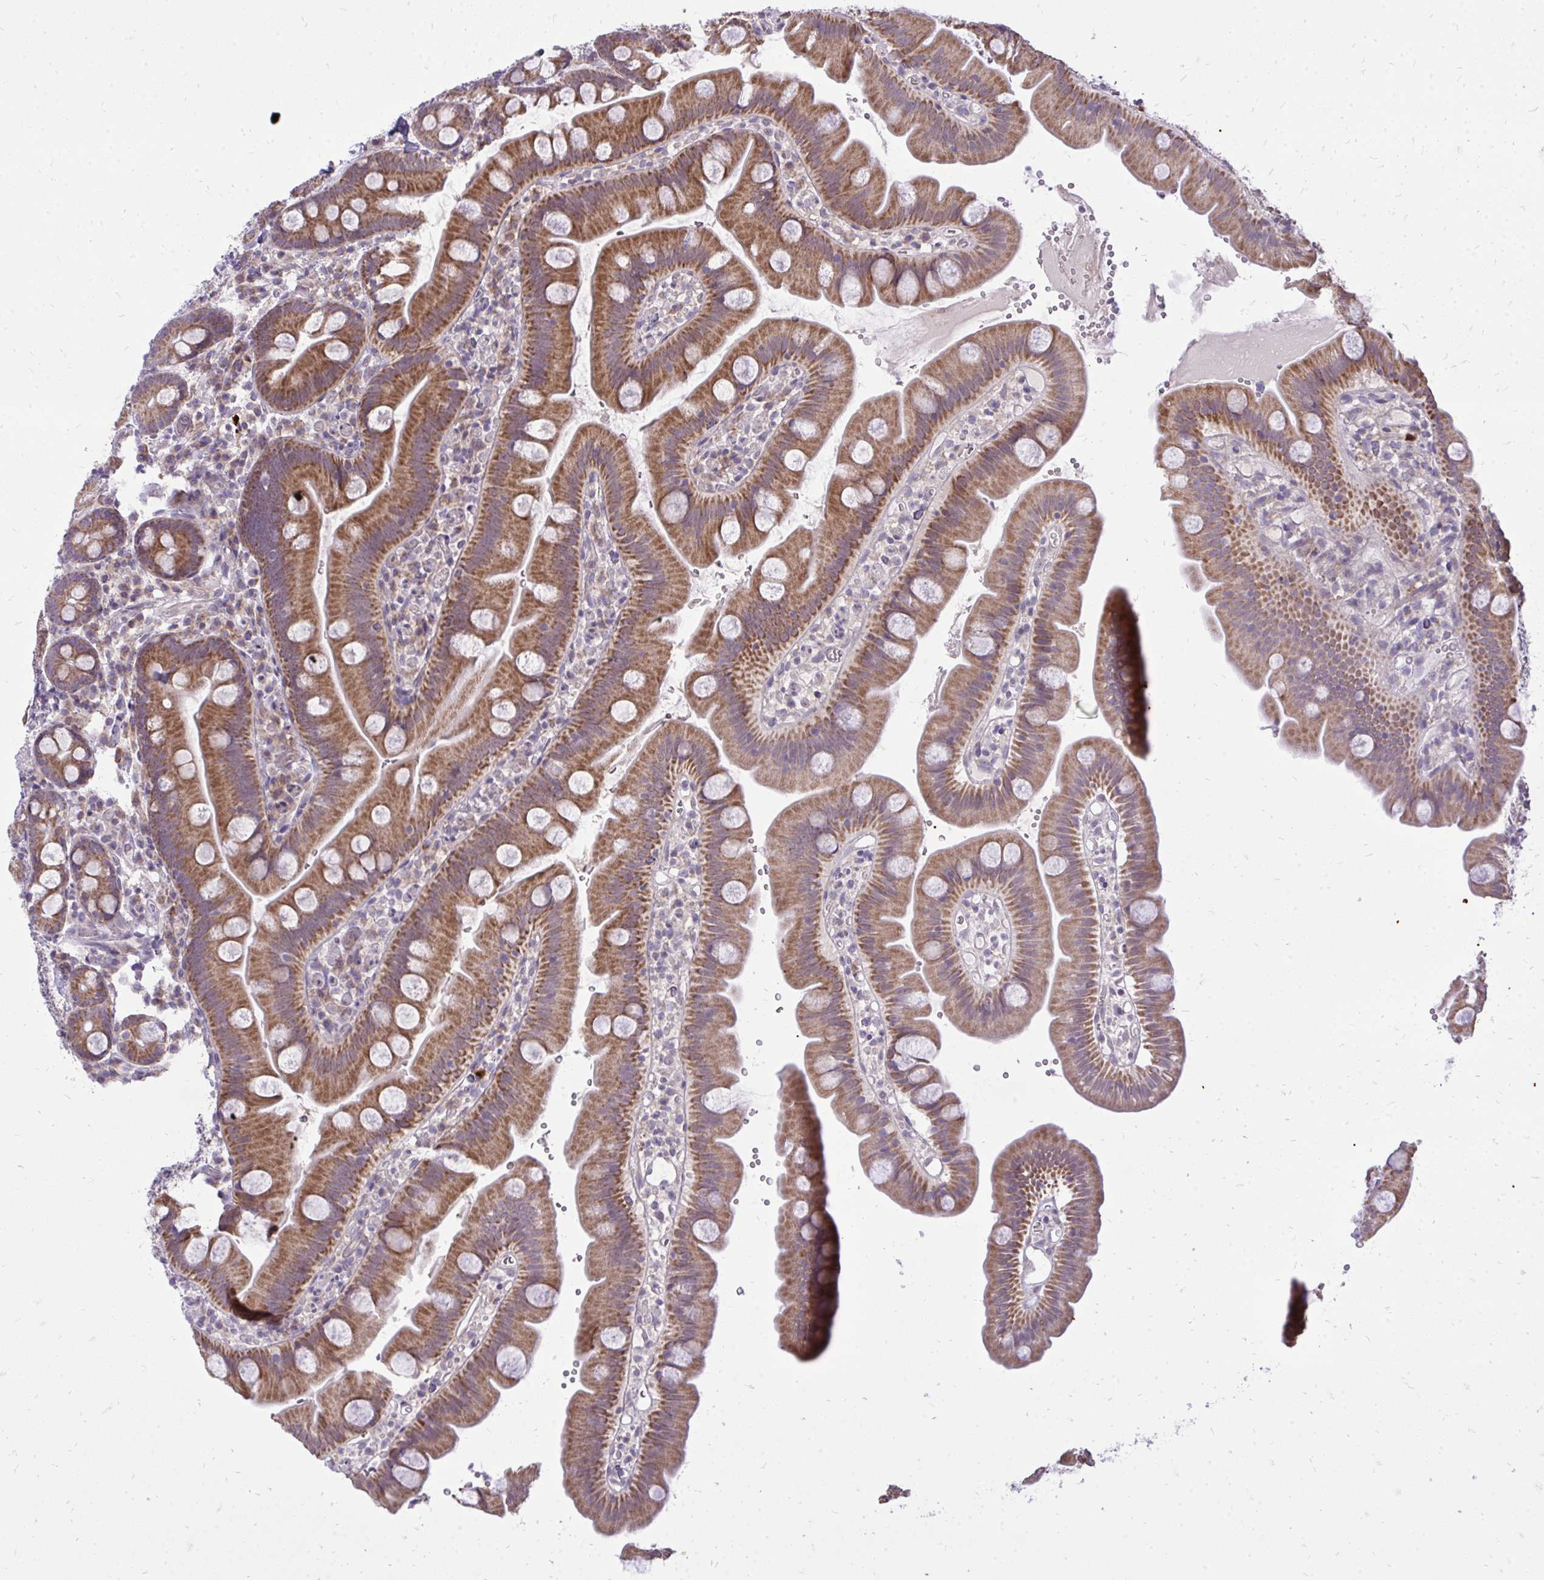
{"staining": {"intensity": "strong", "quantity": ">75%", "location": "cytoplasmic/membranous"}, "tissue": "small intestine", "cell_type": "Glandular cells", "image_type": "normal", "snomed": [{"axis": "morphology", "description": "Normal tissue, NOS"}, {"axis": "topography", "description": "Small intestine"}], "caption": "Immunohistochemical staining of normal small intestine shows >75% levels of strong cytoplasmic/membranous protein staining in about >75% of glandular cells.", "gene": "SPTBN2", "patient": {"sex": "female", "age": 68}}